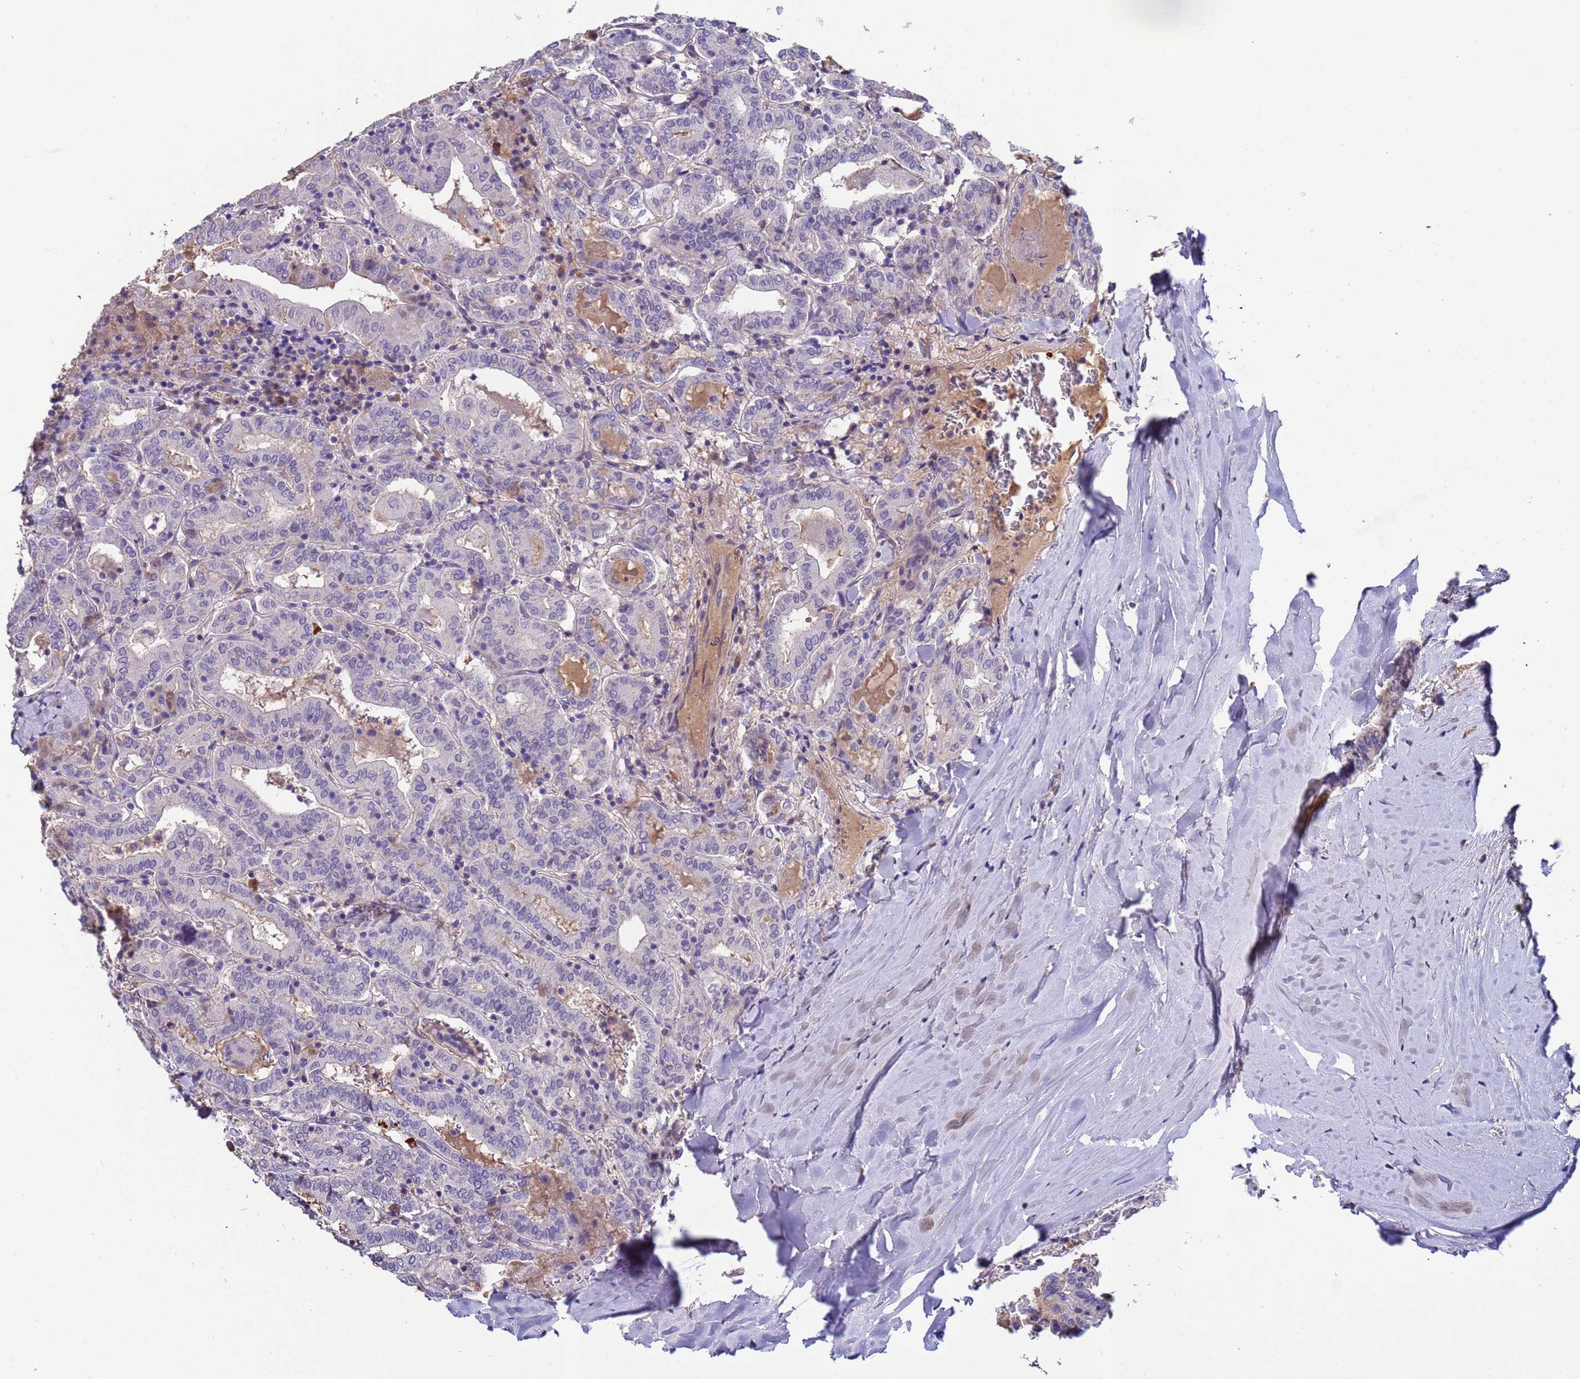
{"staining": {"intensity": "negative", "quantity": "none", "location": "none"}, "tissue": "thyroid cancer", "cell_type": "Tumor cells", "image_type": "cancer", "snomed": [{"axis": "morphology", "description": "Papillary adenocarcinoma, NOS"}, {"axis": "topography", "description": "Thyroid gland"}], "caption": "Tumor cells are negative for brown protein staining in papillary adenocarcinoma (thyroid).", "gene": "ZNF248", "patient": {"sex": "female", "age": 72}}